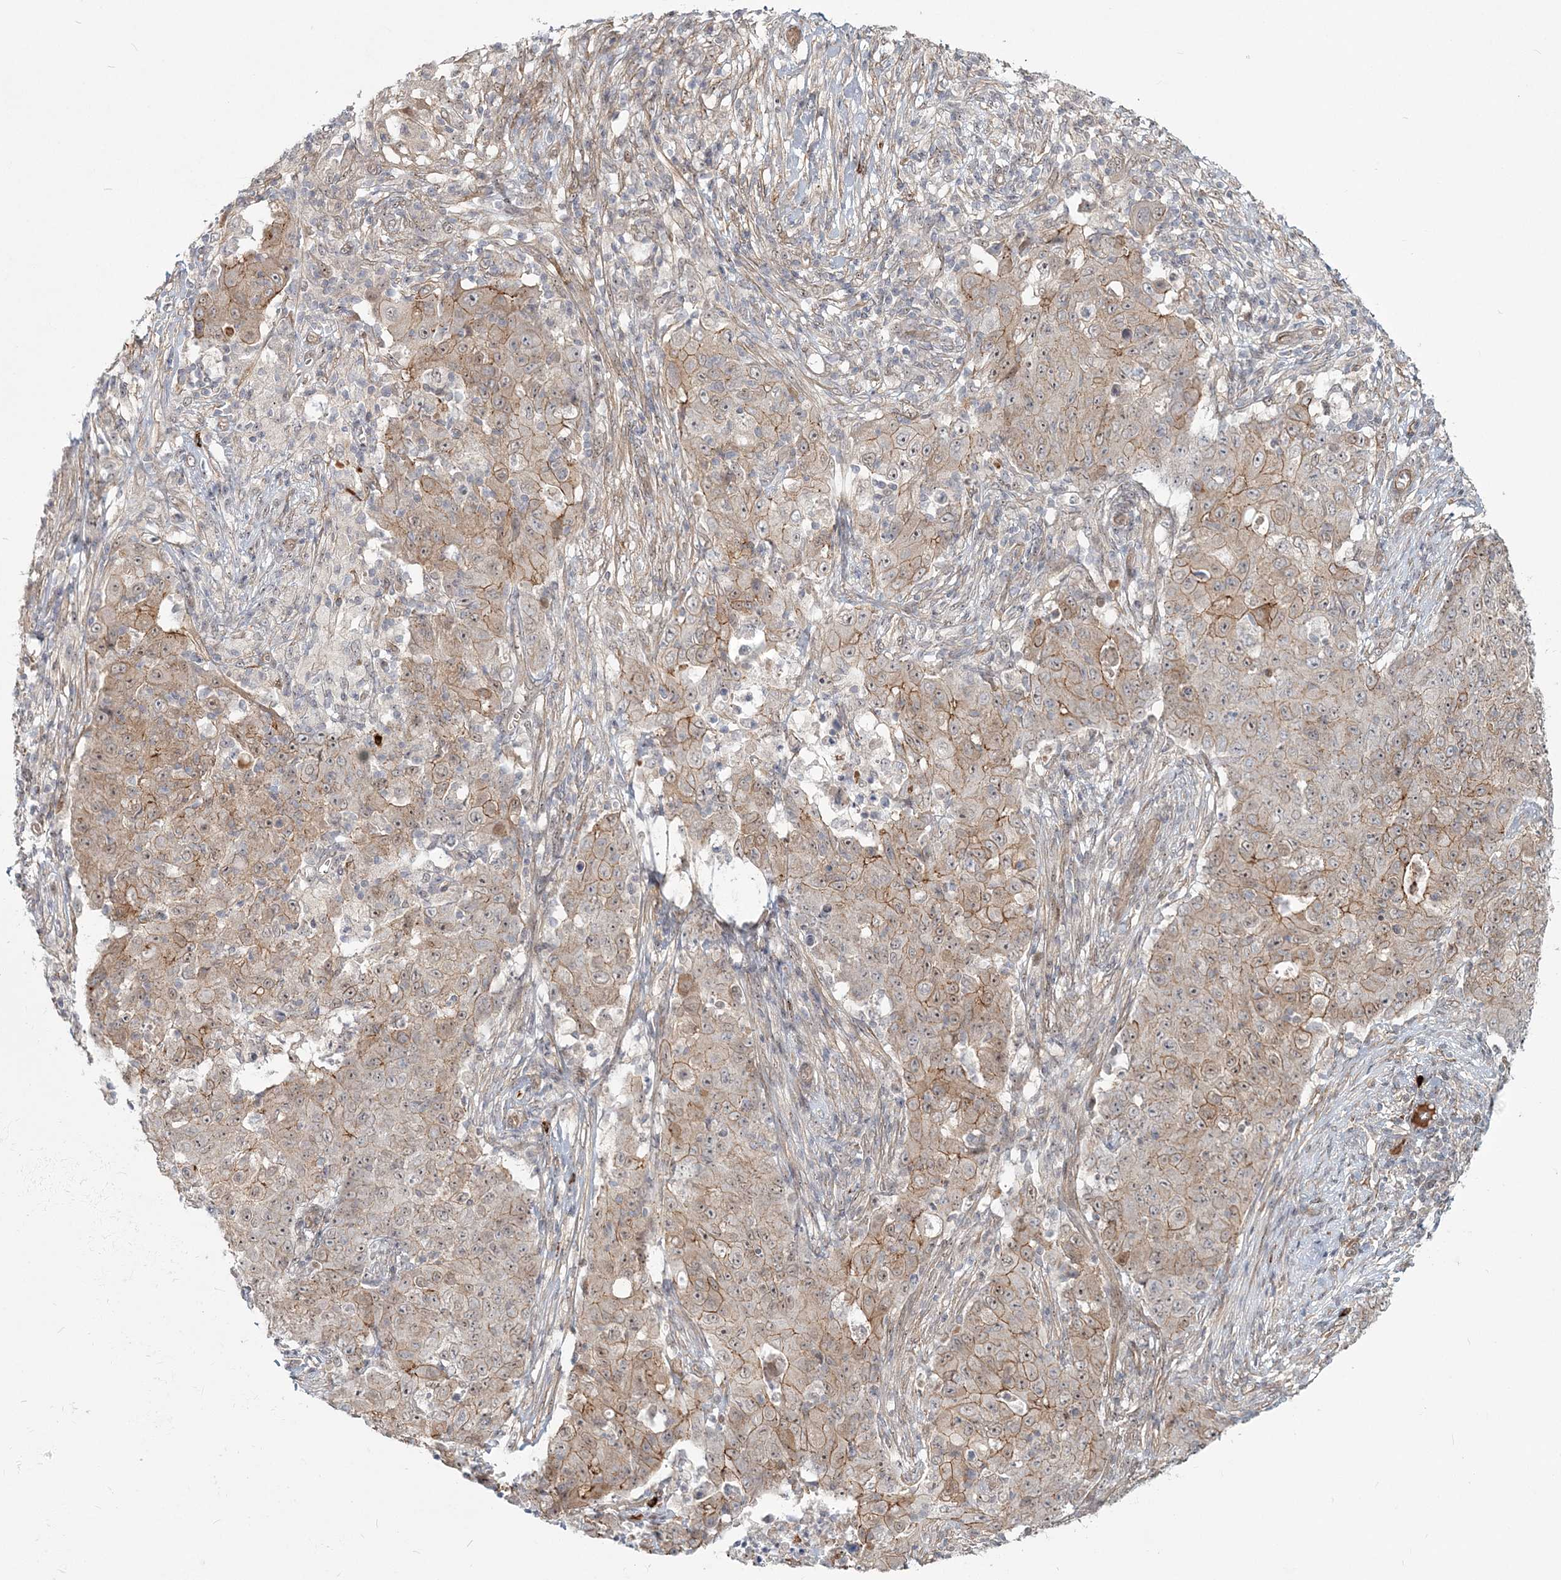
{"staining": {"intensity": "moderate", "quantity": ">75%", "location": "cytoplasmic/membranous"}, "tissue": "ovarian cancer", "cell_type": "Tumor cells", "image_type": "cancer", "snomed": [{"axis": "morphology", "description": "Carcinoma, endometroid"}, {"axis": "topography", "description": "Ovary"}], "caption": "Brown immunohistochemical staining in human ovarian endometroid carcinoma exhibits moderate cytoplasmic/membranous staining in approximately >75% of tumor cells.", "gene": "SH3PXD2A", "patient": {"sex": "female", "age": 42}}